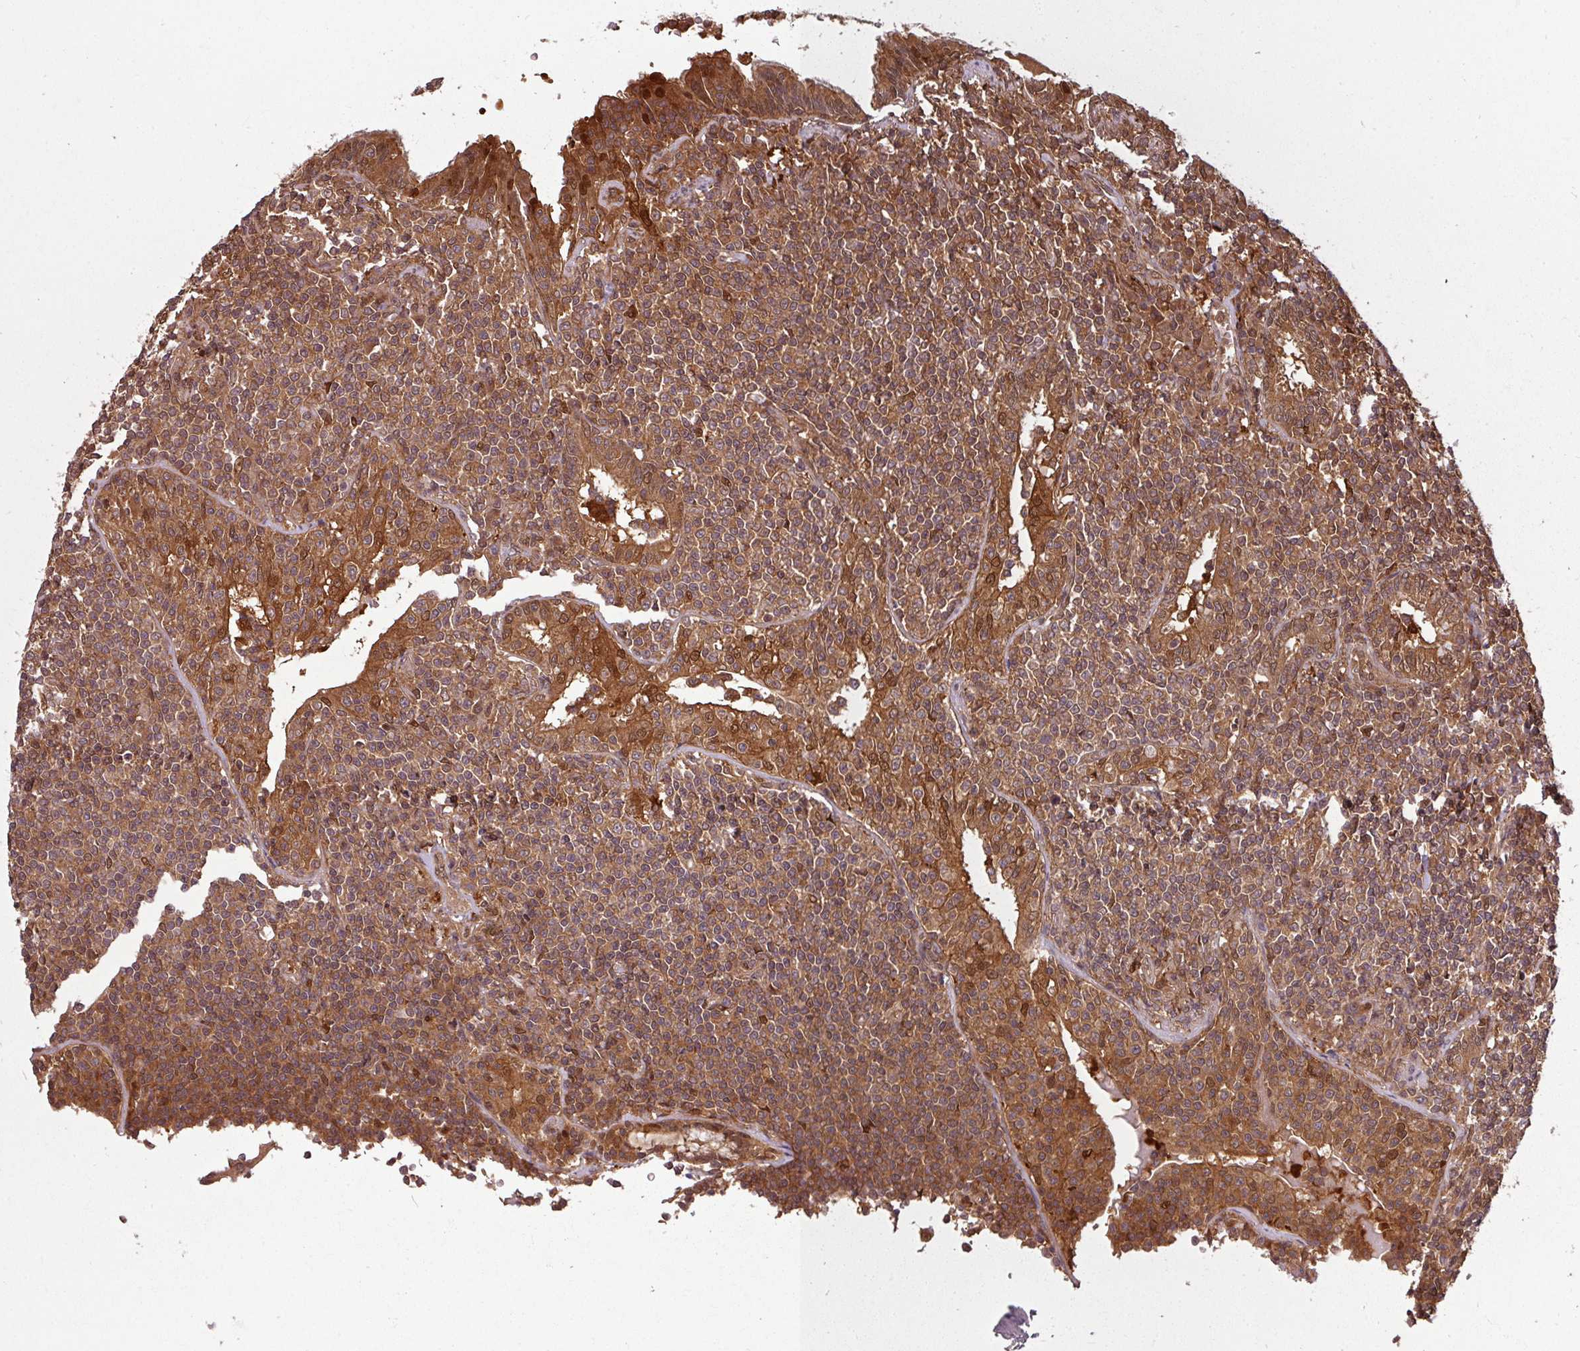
{"staining": {"intensity": "moderate", "quantity": ">75%", "location": "cytoplasmic/membranous"}, "tissue": "lymphoma", "cell_type": "Tumor cells", "image_type": "cancer", "snomed": [{"axis": "morphology", "description": "Malignant lymphoma, non-Hodgkin's type, Low grade"}, {"axis": "topography", "description": "Lung"}], "caption": "Lymphoma stained with a protein marker reveals moderate staining in tumor cells.", "gene": "KCTD11", "patient": {"sex": "female", "age": 71}}